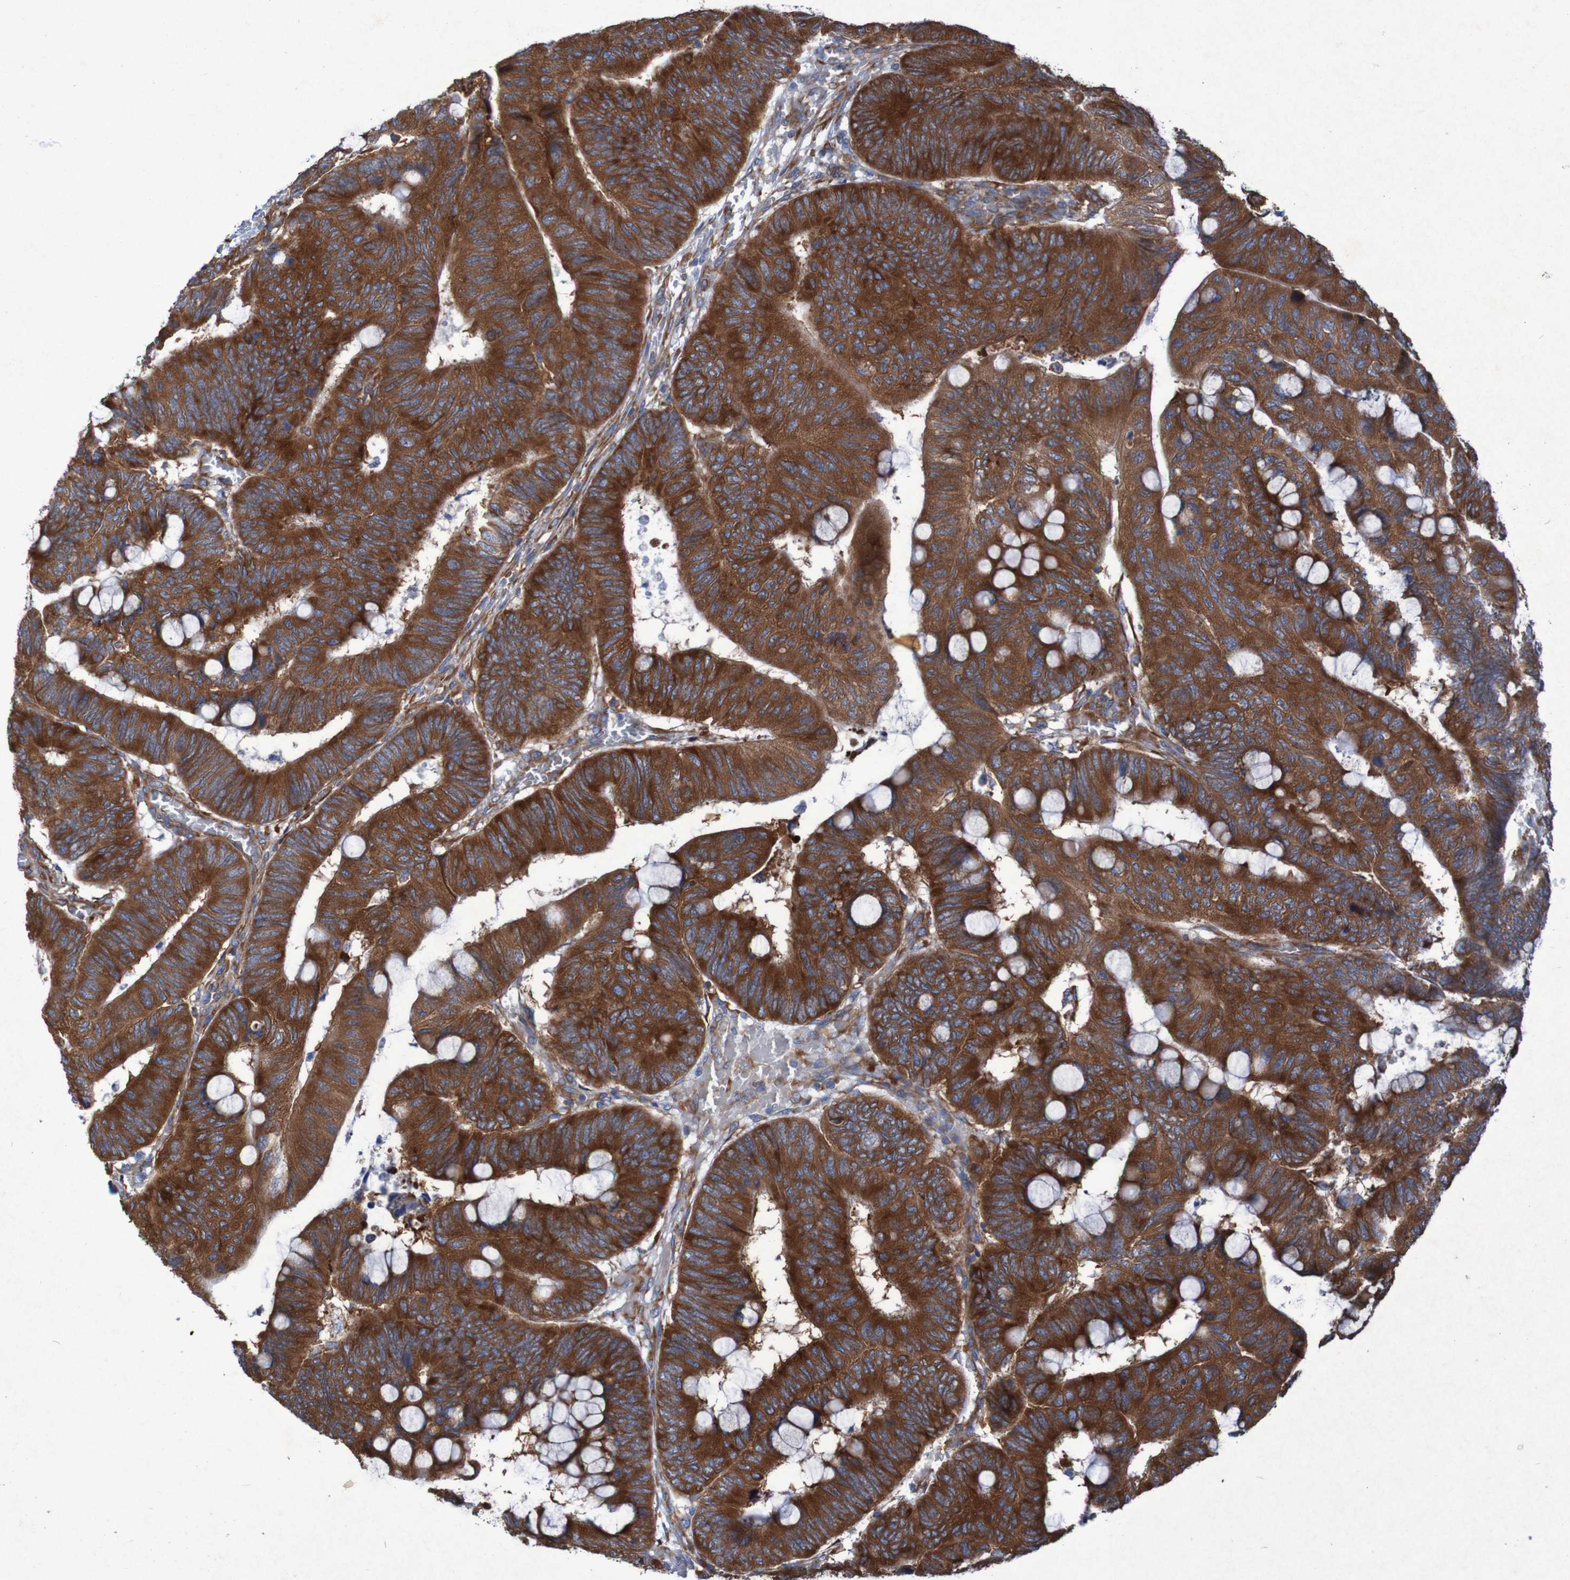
{"staining": {"intensity": "strong", "quantity": ">75%", "location": "cytoplasmic/membranous"}, "tissue": "colorectal cancer", "cell_type": "Tumor cells", "image_type": "cancer", "snomed": [{"axis": "morphology", "description": "Normal tissue, NOS"}, {"axis": "morphology", "description": "Adenocarcinoma, NOS"}, {"axis": "topography", "description": "Rectum"}, {"axis": "topography", "description": "Peripheral nerve tissue"}], "caption": "Strong cytoplasmic/membranous staining is present in approximately >75% of tumor cells in colorectal adenocarcinoma. The protein is shown in brown color, while the nuclei are stained blue.", "gene": "RPL10", "patient": {"sex": "male", "age": 92}}